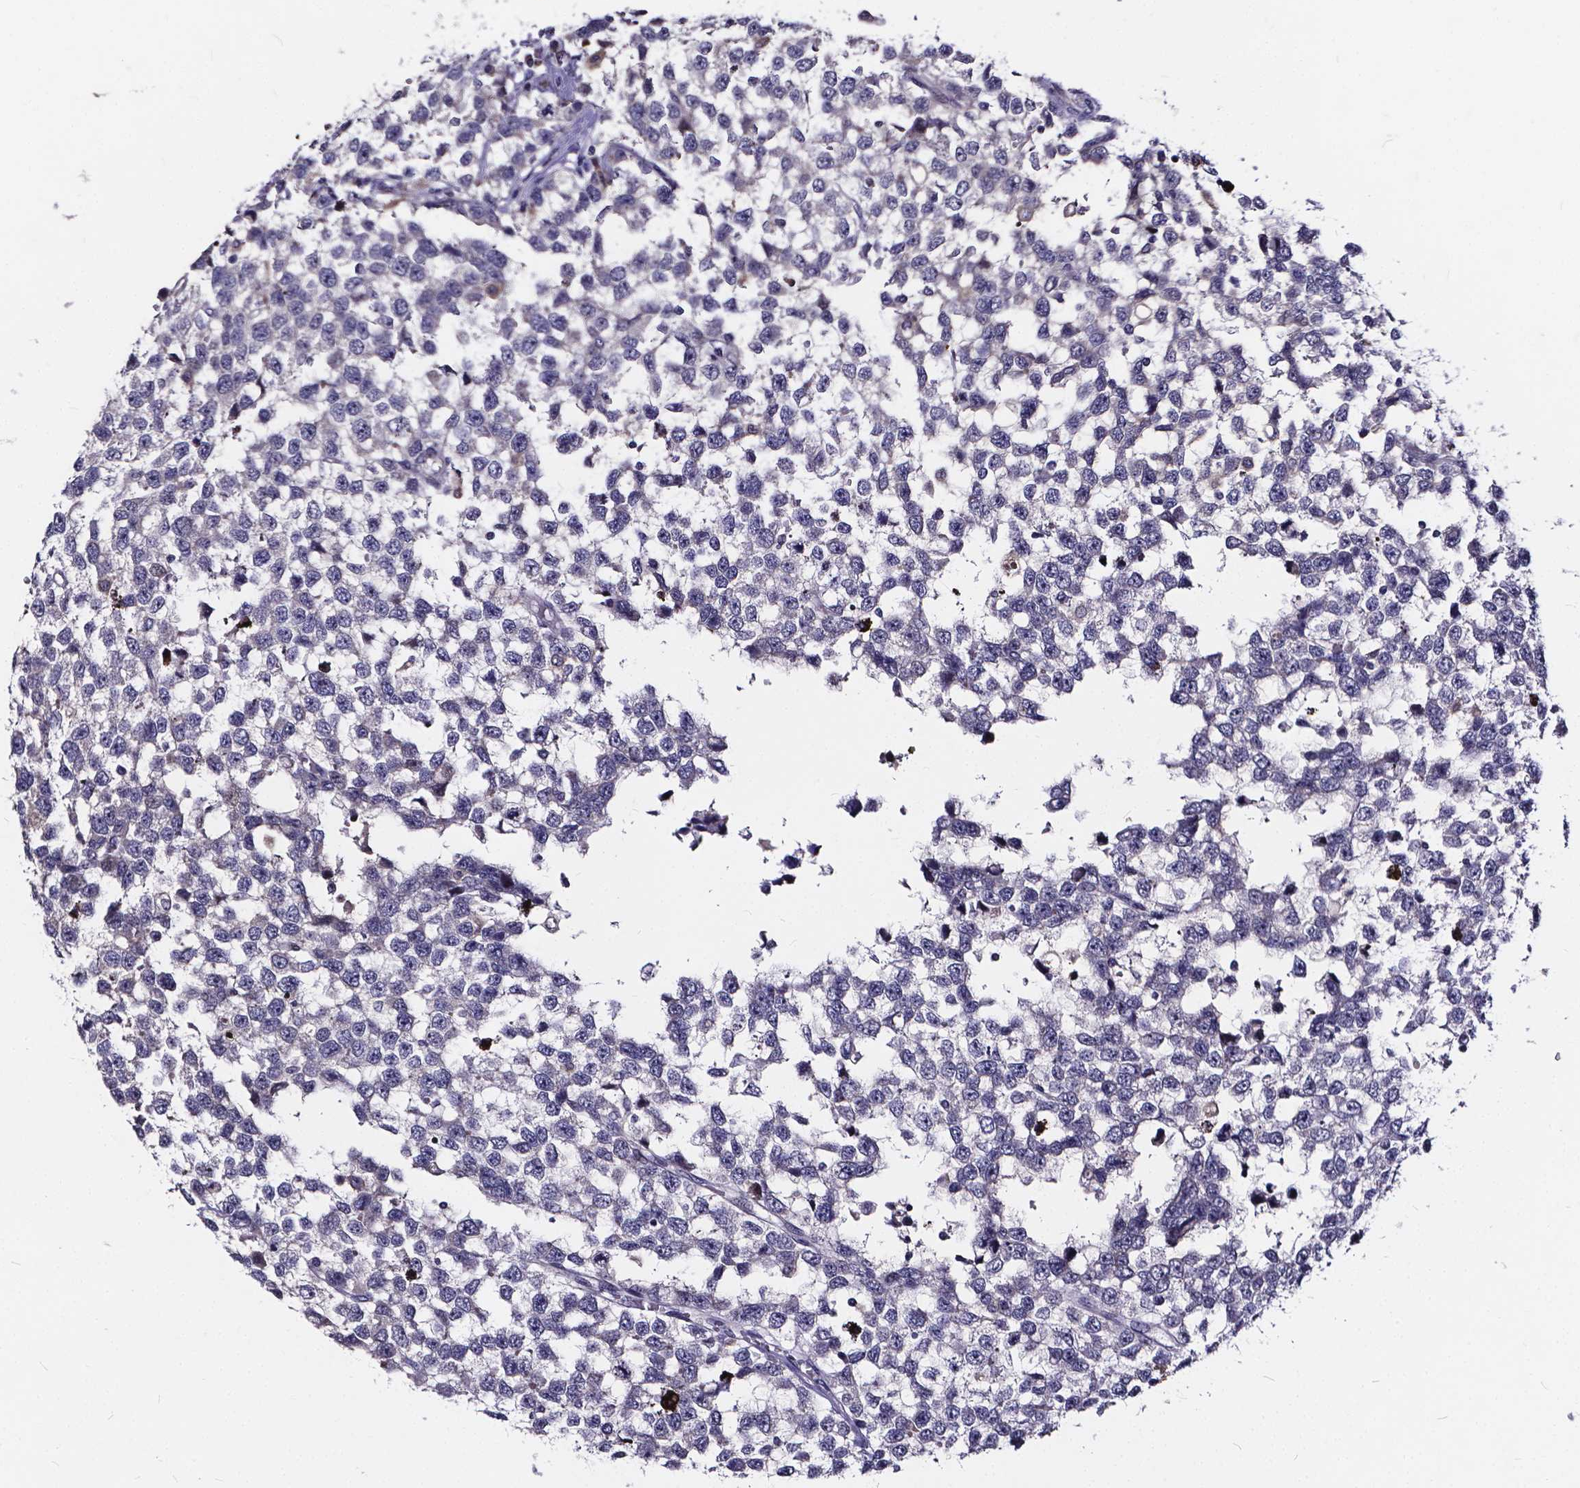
{"staining": {"intensity": "negative", "quantity": "none", "location": "none"}, "tissue": "testis cancer", "cell_type": "Tumor cells", "image_type": "cancer", "snomed": [{"axis": "morphology", "description": "Seminoma, NOS"}, {"axis": "topography", "description": "Testis"}], "caption": "Immunohistochemical staining of human seminoma (testis) exhibits no significant positivity in tumor cells.", "gene": "SOWAHA", "patient": {"sex": "male", "age": 34}}